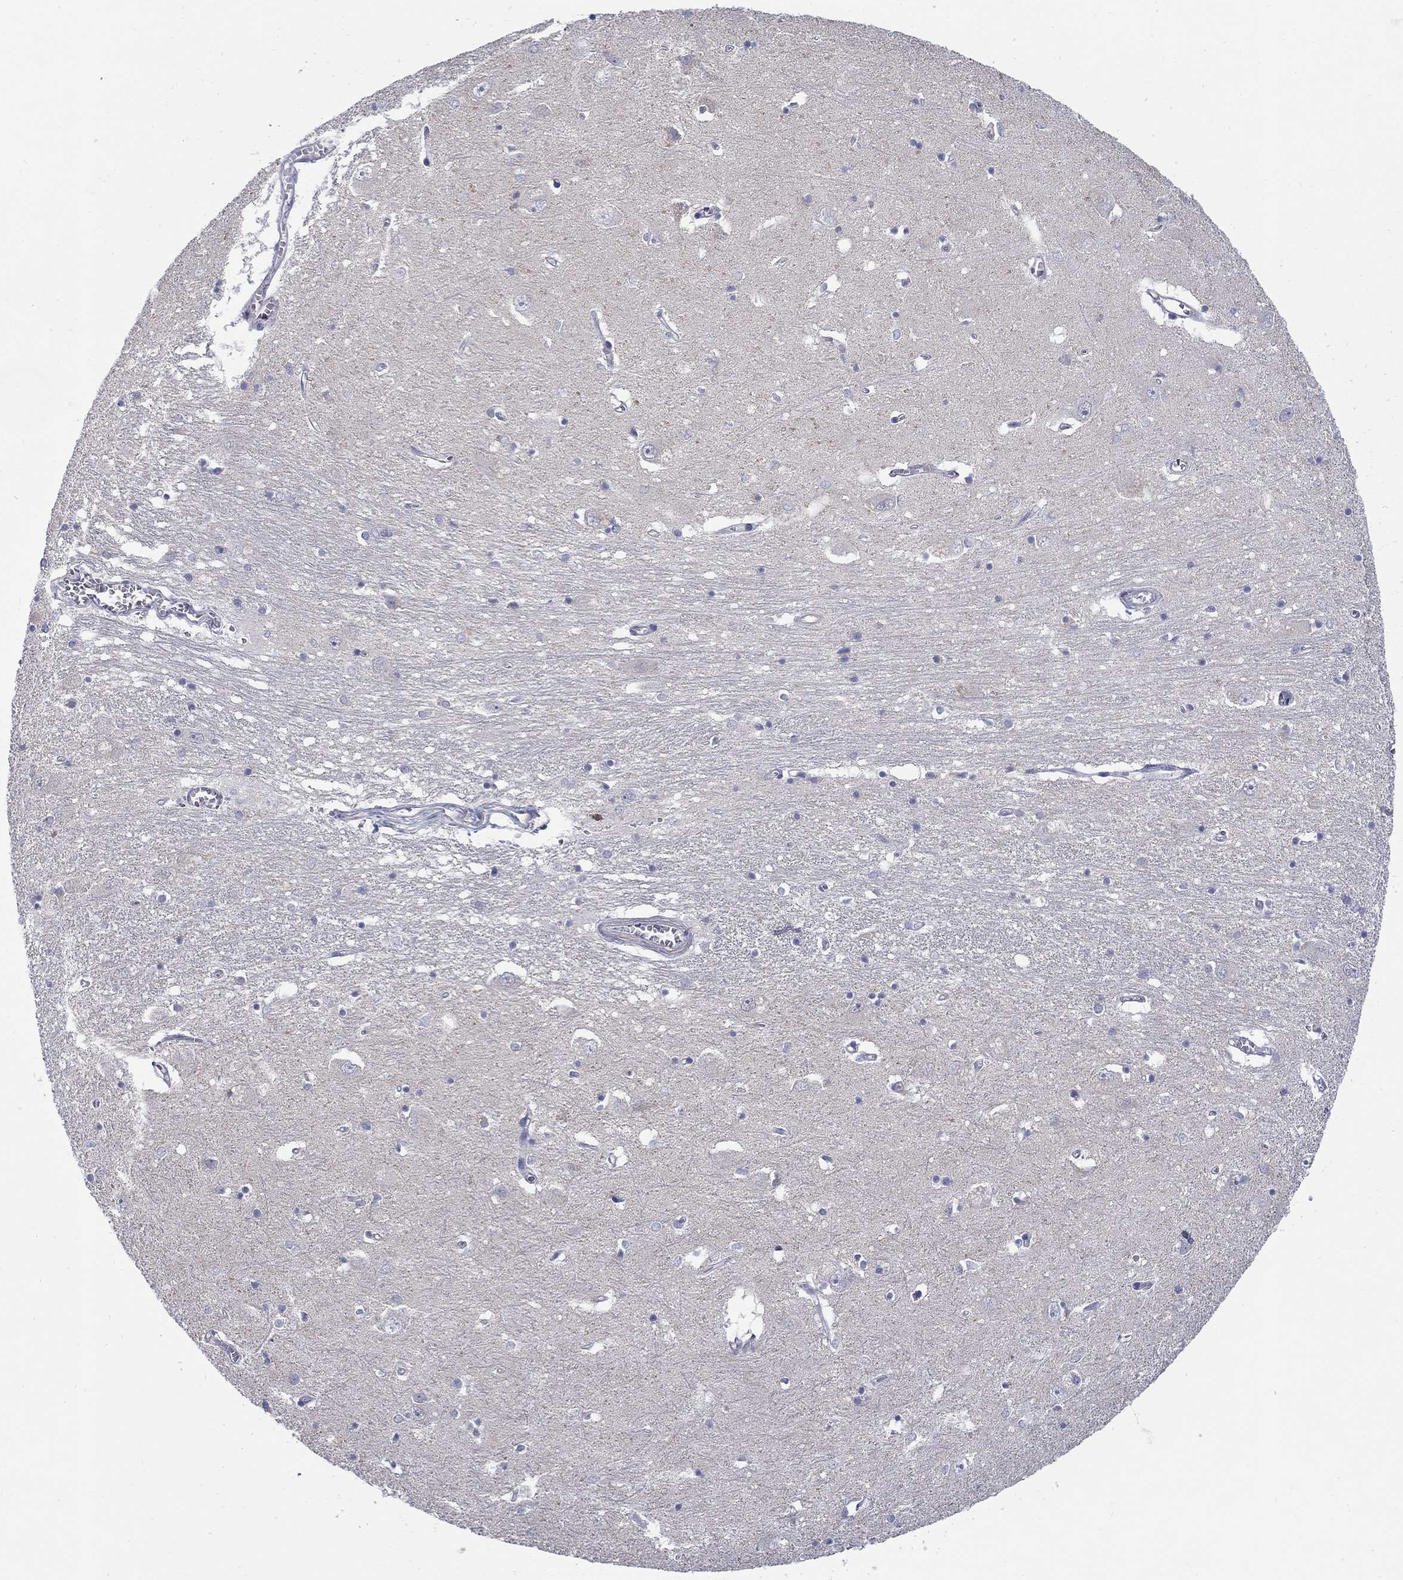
{"staining": {"intensity": "negative", "quantity": "none", "location": "none"}, "tissue": "caudate", "cell_type": "Glial cells", "image_type": "normal", "snomed": [{"axis": "morphology", "description": "Normal tissue, NOS"}, {"axis": "topography", "description": "Lateral ventricle wall"}], "caption": "This is an IHC histopathology image of unremarkable human caudate. There is no positivity in glial cells.", "gene": "ABCA4", "patient": {"sex": "male", "age": 54}}